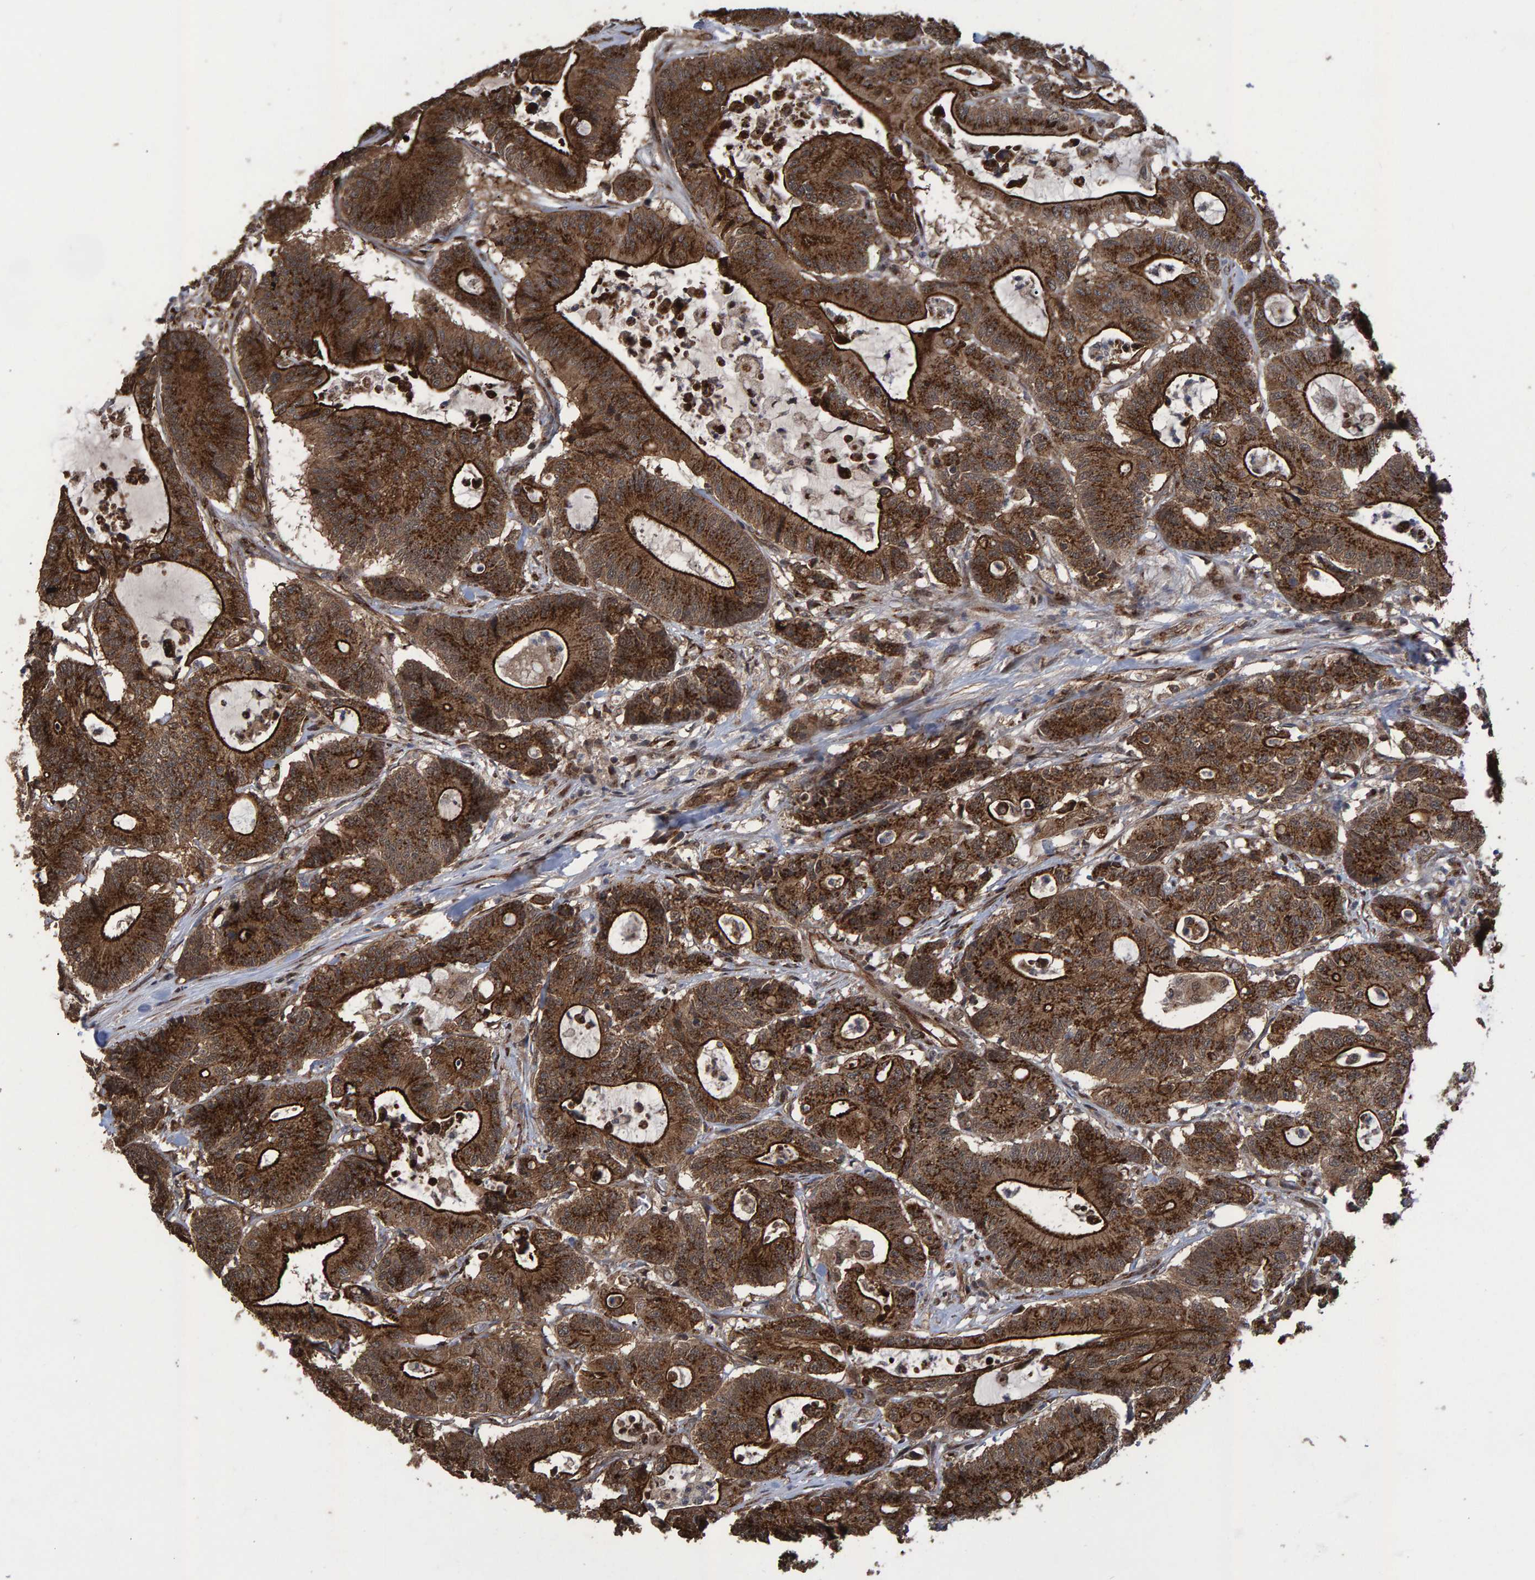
{"staining": {"intensity": "strong", "quantity": ">75%", "location": "cytoplasmic/membranous"}, "tissue": "colorectal cancer", "cell_type": "Tumor cells", "image_type": "cancer", "snomed": [{"axis": "morphology", "description": "Adenocarcinoma, NOS"}, {"axis": "topography", "description": "Colon"}], "caption": "An IHC histopathology image of tumor tissue is shown. Protein staining in brown shows strong cytoplasmic/membranous positivity in colorectal cancer (adenocarcinoma) within tumor cells.", "gene": "TRIM68", "patient": {"sex": "female", "age": 84}}